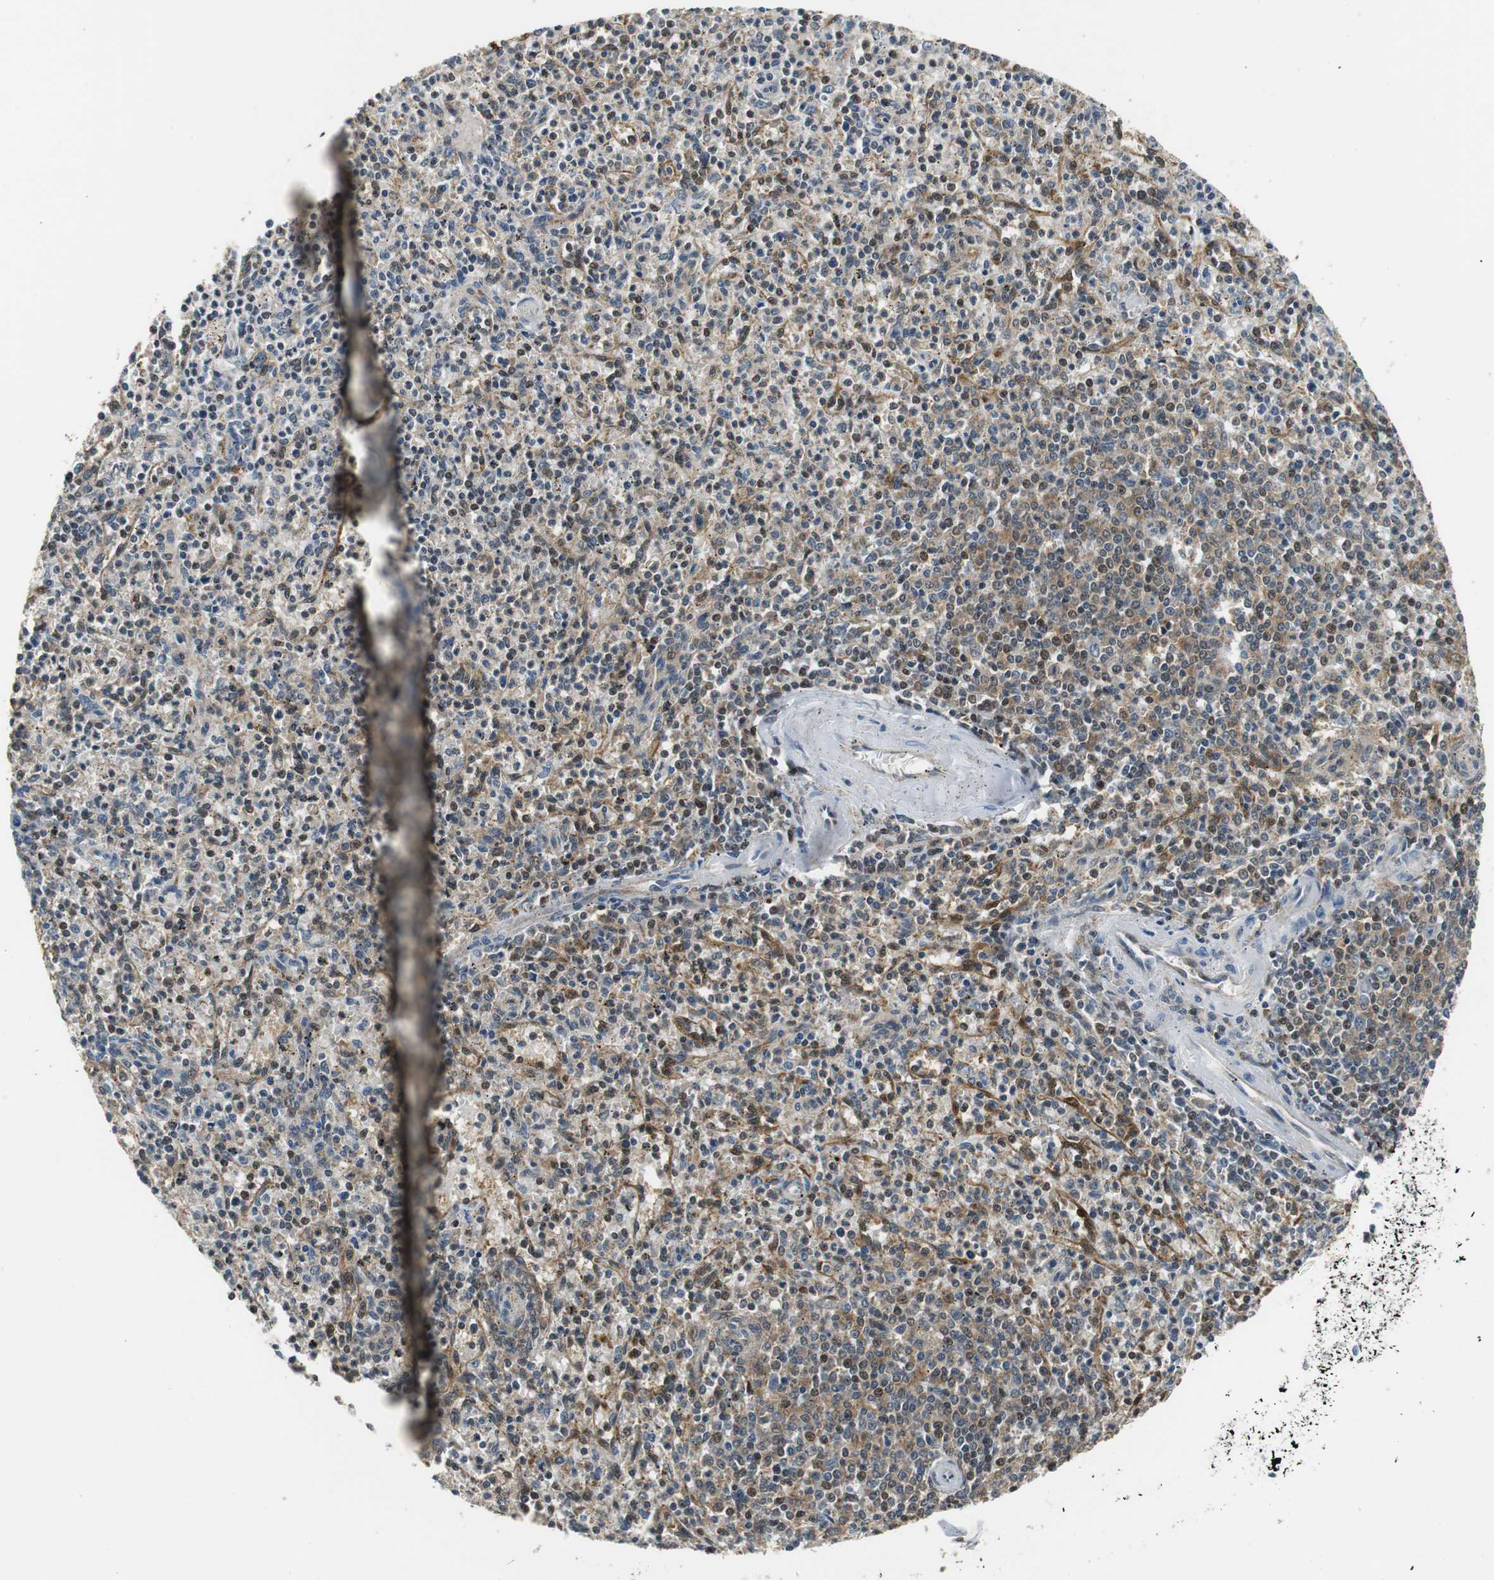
{"staining": {"intensity": "moderate", "quantity": ">75%", "location": "cytoplasmic/membranous"}, "tissue": "spleen", "cell_type": "Cells in red pulp", "image_type": "normal", "snomed": [{"axis": "morphology", "description": "Normal tissue, NOS"}, {"axis": "topography", "description": "Spleen"}], "caption": "A micrograph of spleen stained for a protein shows moderate cytoplasmic/membranous brown staining in cells in red pulp. Using DAB (3,3'-diaminobenzidine) (brown) and hematoxylin (blue) stains, captured at high magnification using brightfield microscopy.", "gene": "GSDMD", "patient": {"sex": "male", "age": 72}}